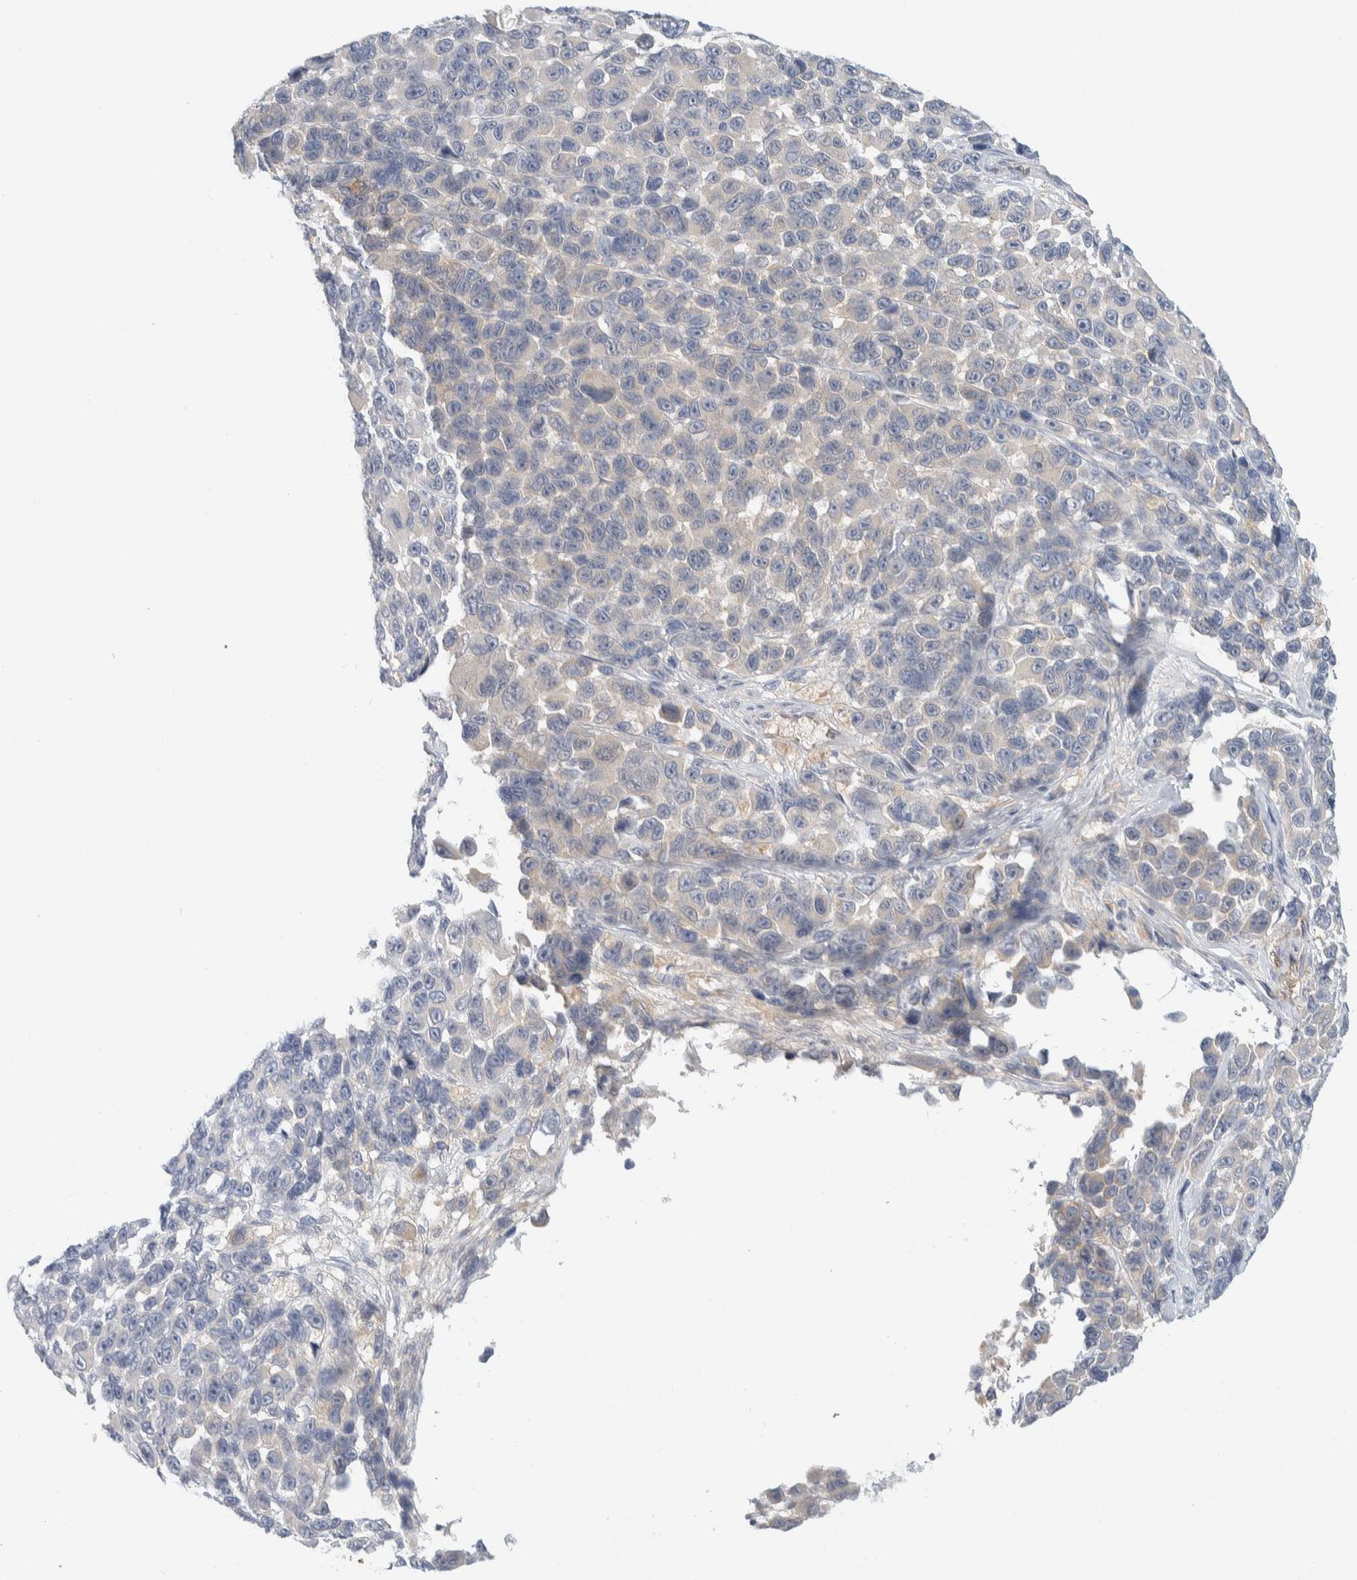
{"staining": {"intensity": "negative", "quantity": "none", "location": "none"}, "tissue": "melanoma", "cell_type": "Tumor cells", "image_type": "cancer", "snomed": [{"axis": "morphology", "description": "Malignant melanoma, NOS"}, {"axis": "topography", "description": "Skin"}], "caption": "The histopathology image displays no significant positivity in tumor cells of malignant melanoma.", "gene": "GCLM", "patient": {"sex": "male", "age": 53}}